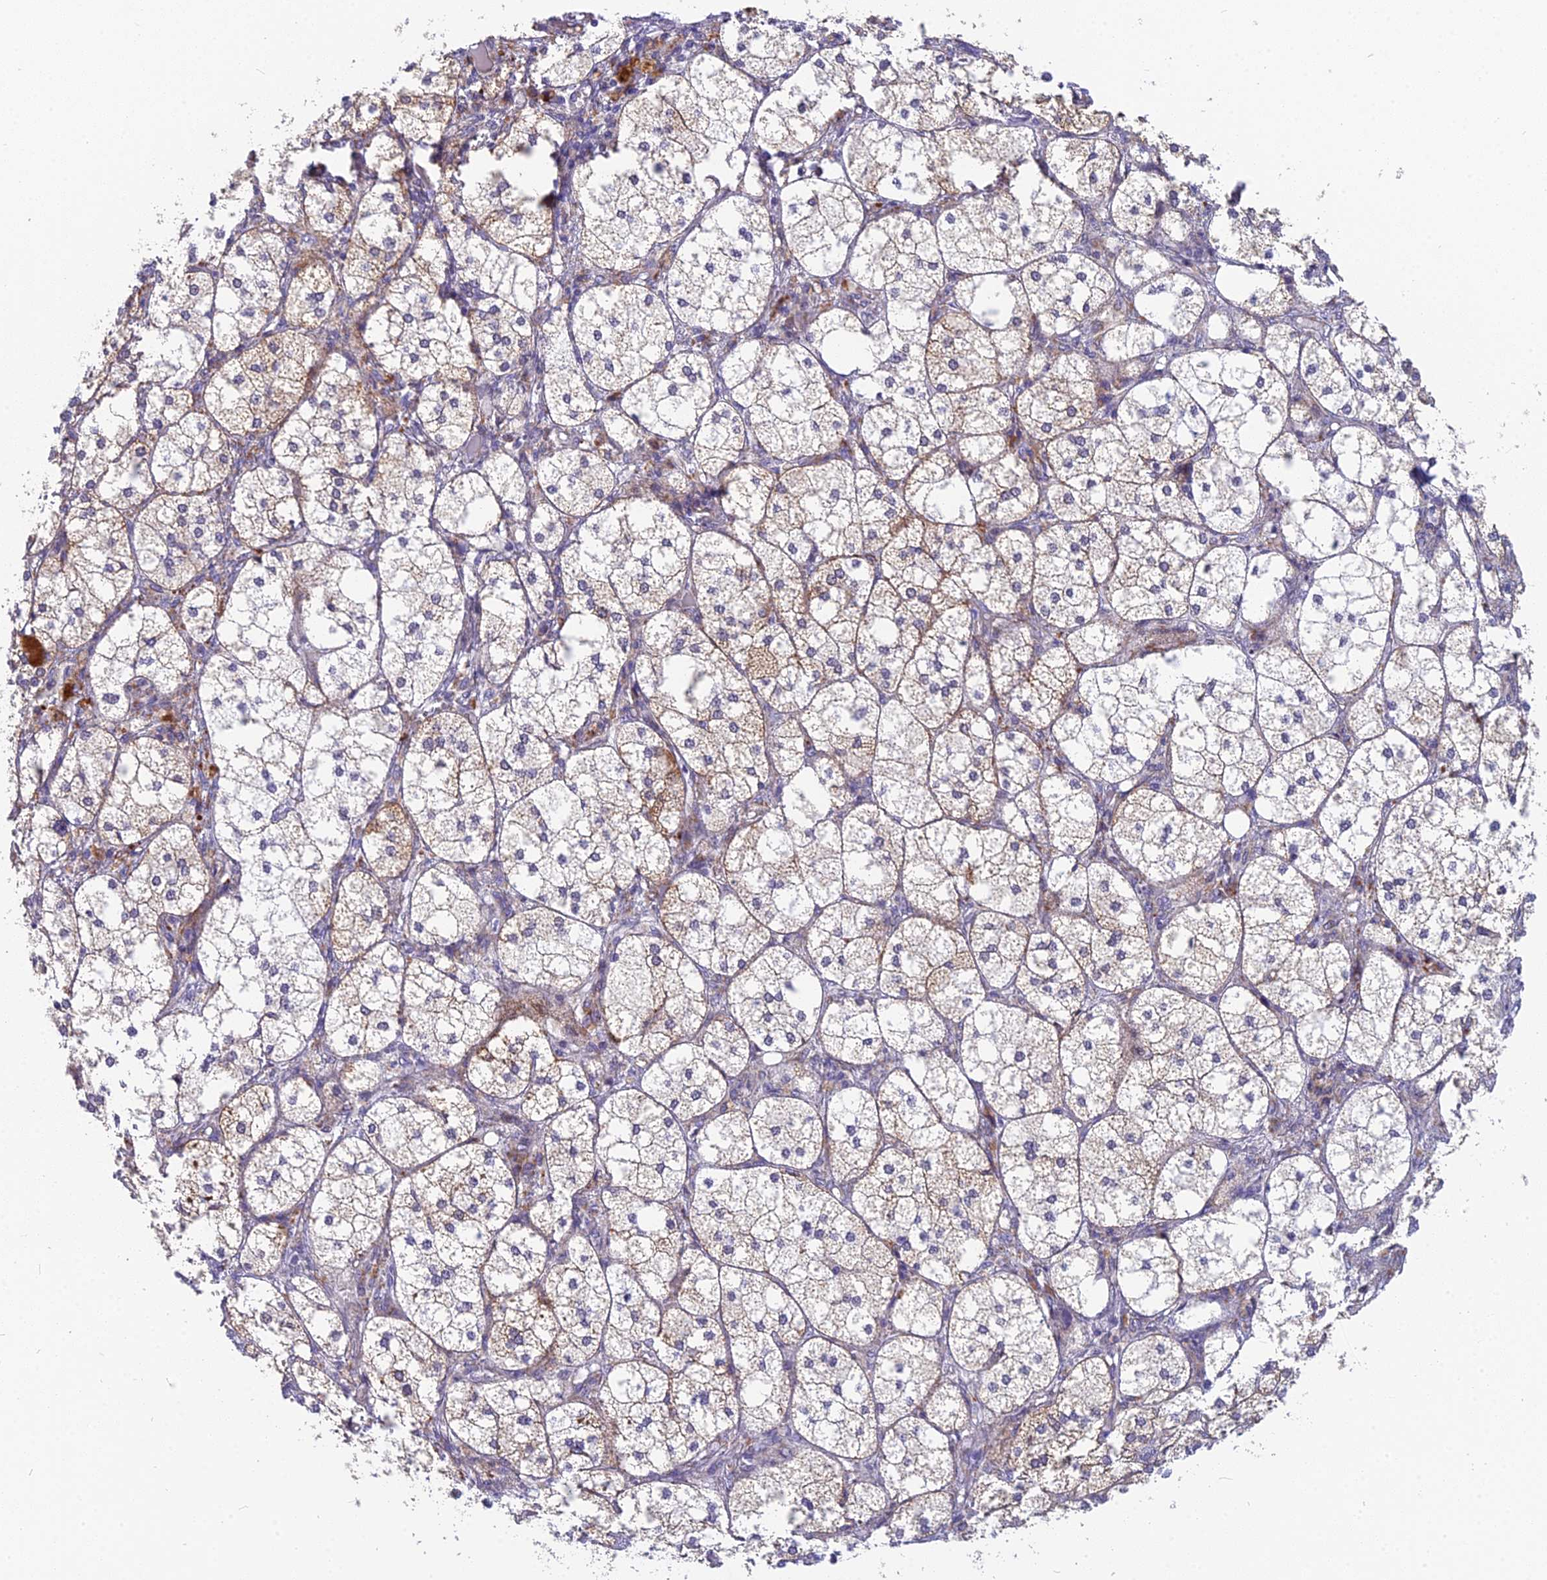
{"staining": {"intensity": "moderate", "quantity": "25%-75%", "location": "cytoplasmic/membranous"}, "tissue": "adrenal gland", "cell_type": "Glandular cells", "image_type": "normal", "snomed": [{"axis": "morphology", "description": "Normal tissue, NOS"}, {"axis": "topography", "description": "Adrenal gland"}], "caption": "Immunohistochemistry (IHC) photomicrograph of benign adrenal gland: adrenal gland stained using immunohistochemistry (IHC) reveals medium levels of moderate protein expression localized specifically in the cytoplasmic/membranous of glandular cells, appearing as a cytoplasmic/membranous brown color.", "gene": "CMC1", "patient": {"sex": "female", "age": 61}}